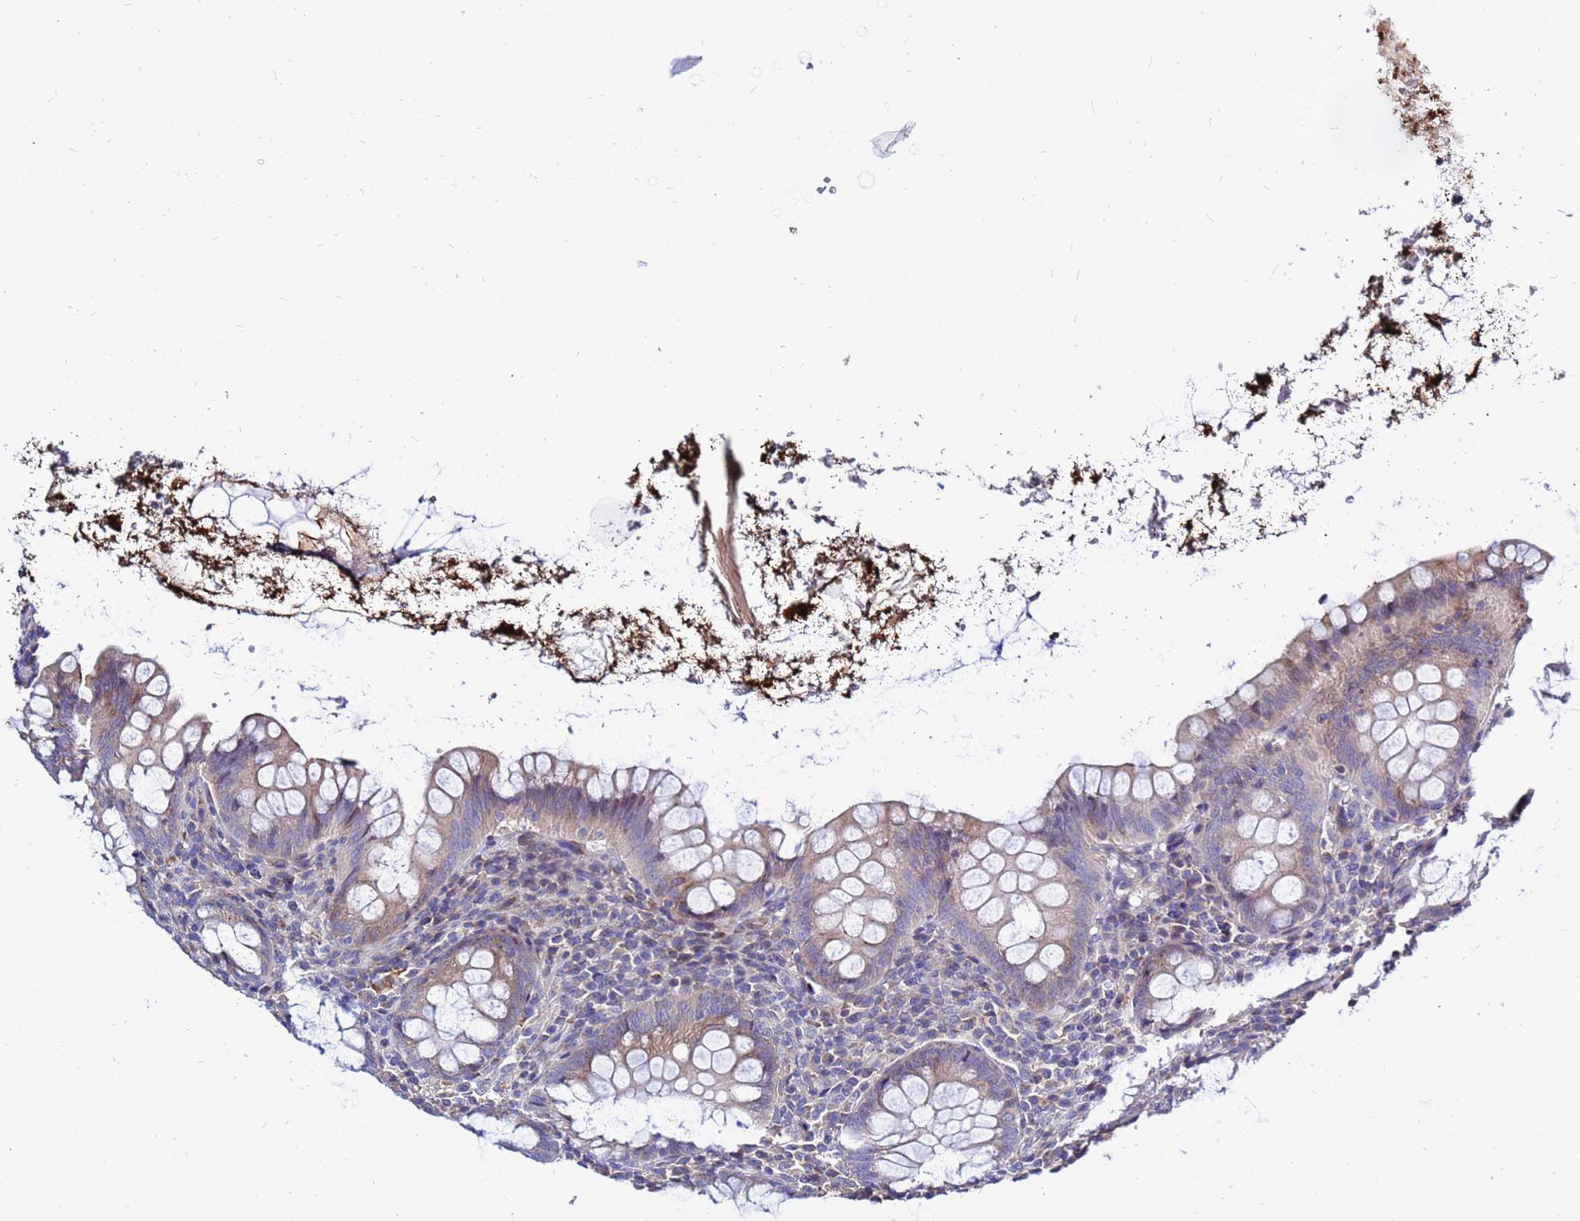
{"staining": {"intensity": "weak", "quantity": "25%-75%", "location": "cytoplasmic/membranous"}, "tissue": "appendix", "cell_type": "Glandular cells", "image_type": "normal", "snomed": [{"axis": "morphology", "description": "Normal tissue, NOS"}, {"axis": "topography", "description": "Appendix"}], "caption": "Protein staining of normal appendix shows weak cytoplasmic/membranous expression in about 25%-75% of glandular cells.", "gene": "MOB2", "patient": {"sex": "female", "age": 33}}